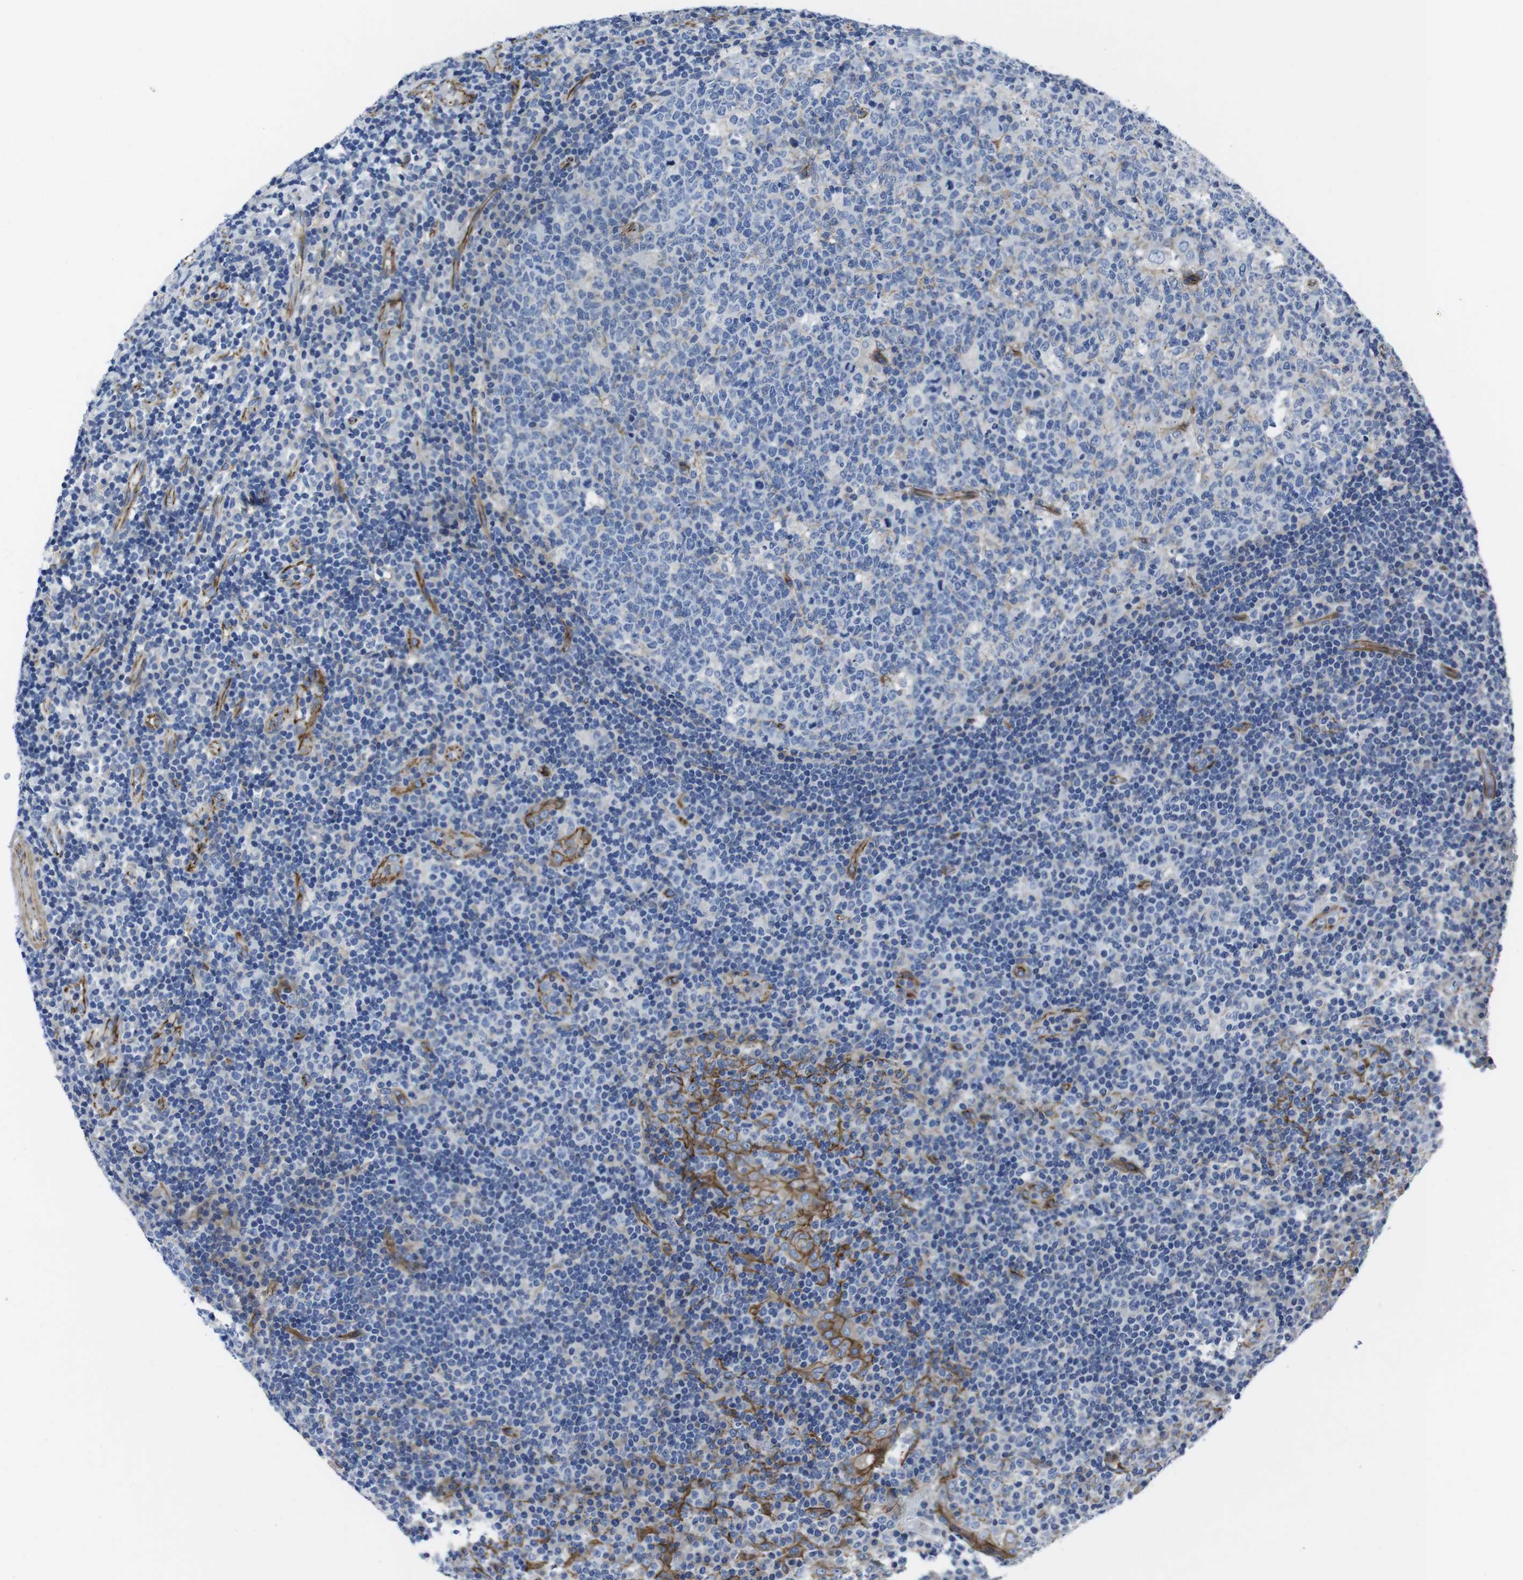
{"staining": {"intensity": "negative", "quantity": "none", "location": "none"}, "tissue": "tonsil", "cell_type": "Germinal center cells", "image_type": "normal", "snomed": [{"axis": "morphology", "description": "Normal tissue, NOS"}, {"axis": "topography", "description": "Tonsil"}], "caption": "Tonsil stained for a protein using immunohistochemistry (IHC) reveals no expression germinal center cells.", "gene": "NUMB", "patient": {"sex": "female", "age": 40}}